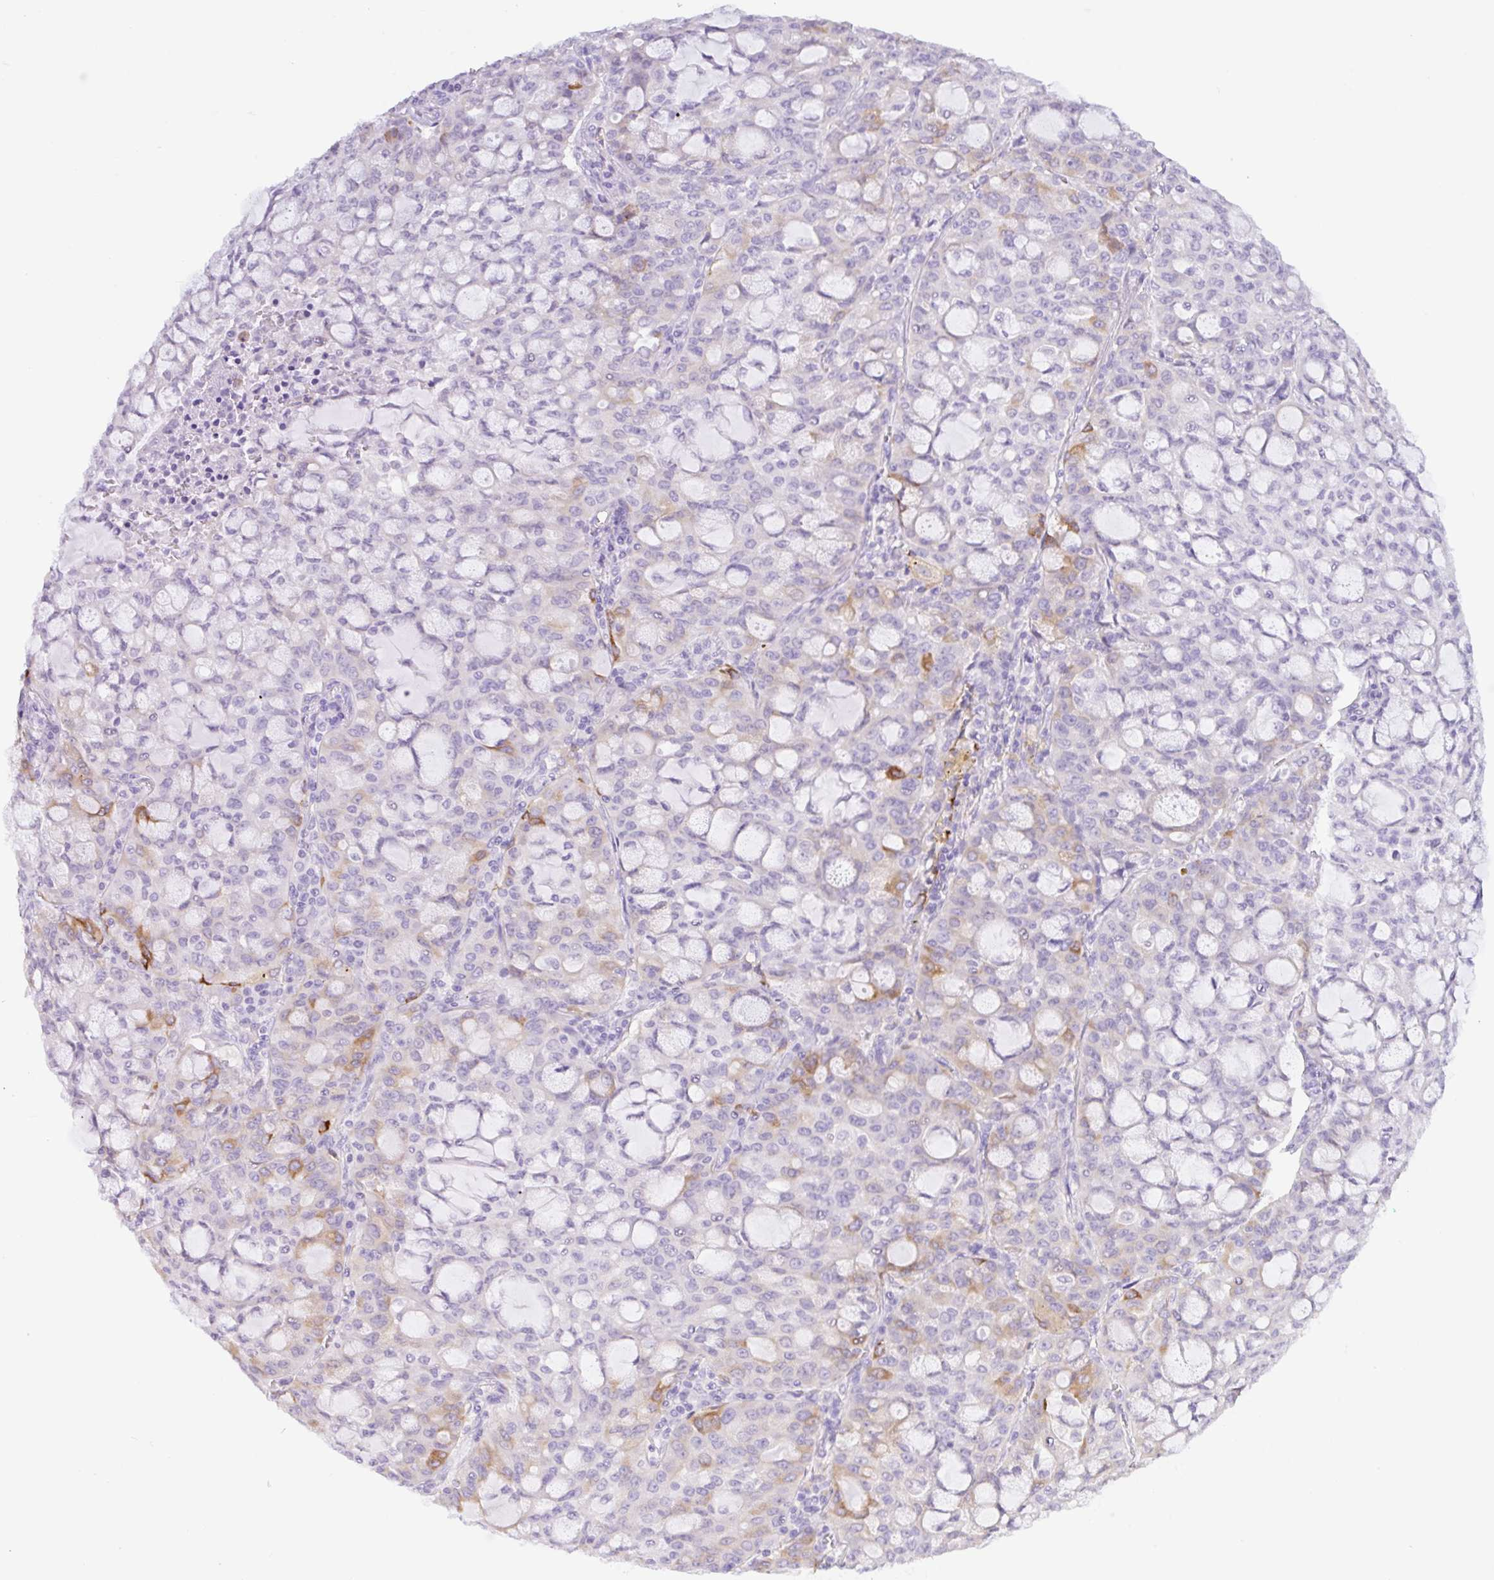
{"staining": {"intensity": "moderate", "quantity": "<25%", "location": "cytoplasmic/membranous"}, "tissue": "lung cancer", "cell_type": "Tumor cells", "image_type": "cancer", "snomed": [{"axis": "morphology", "description": "Adenocarcinoma, NOS"}, {"axis": "topography", "description": "Lung"}], "caption": "Adenocarcinoma (lung) tissue reveals moderate cytoplasmic/membranous expression in about <25% of tumor cells", "gene": "CTSE", "patient": {"sex": "female", "age": 44}}